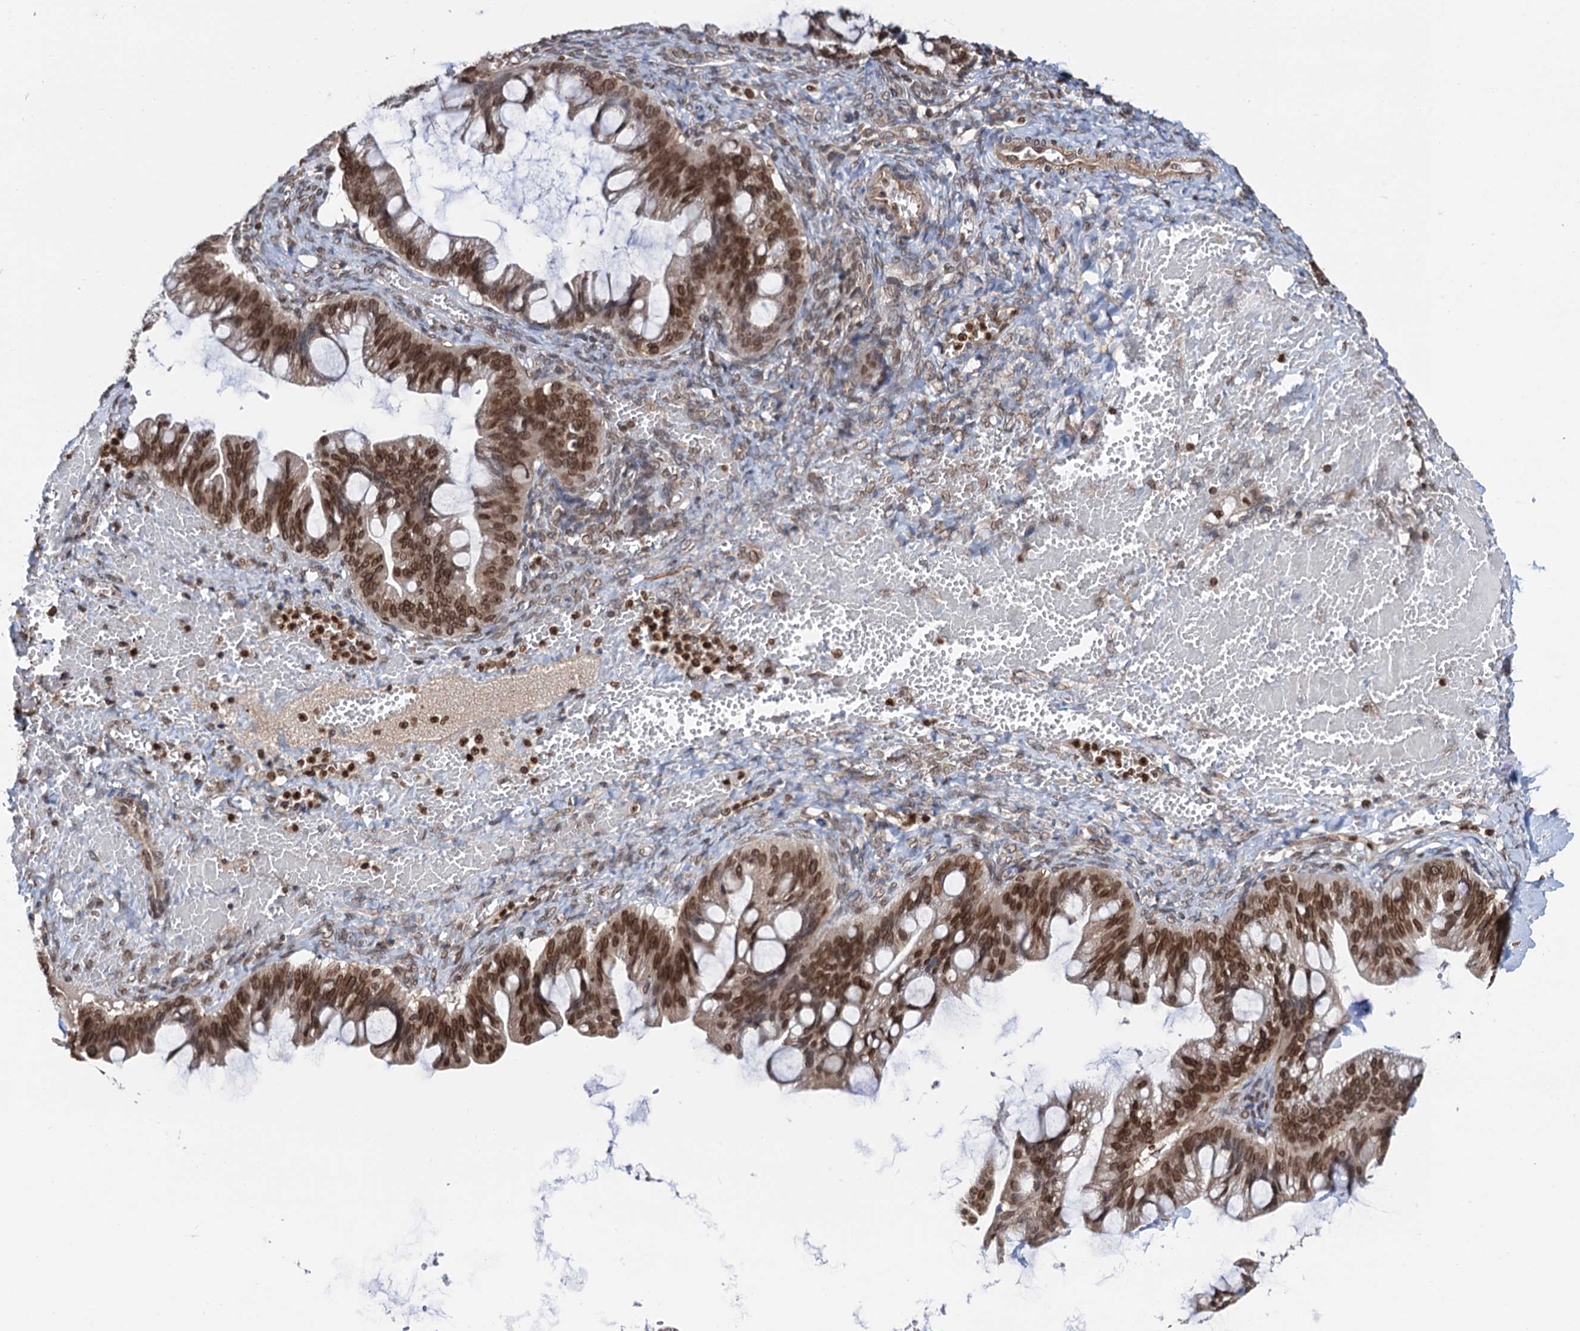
{"staining": {"intensity": "strong", "quantity": ">75%", "location": "nuclear"}, "tissue": "ovarian cancer", "cell_type": "Tumor cells", "image_type": "cancer", "snomed": [{"axis": "morphology", "description": "Cystadenocarcinoma, mucinous, NOS"}, {"axis": "topography", "description": "Ovary"}], "caption": "Protein expression analysis of ovarian cancer demonstrates strong nuclear staining in approximately >75% of tumor cells. (DAB IHC, brown staining for protein, blue staining for nuclei).", "gene": "ZC3H13", "patient": {"sex": "female", "age": 73}}